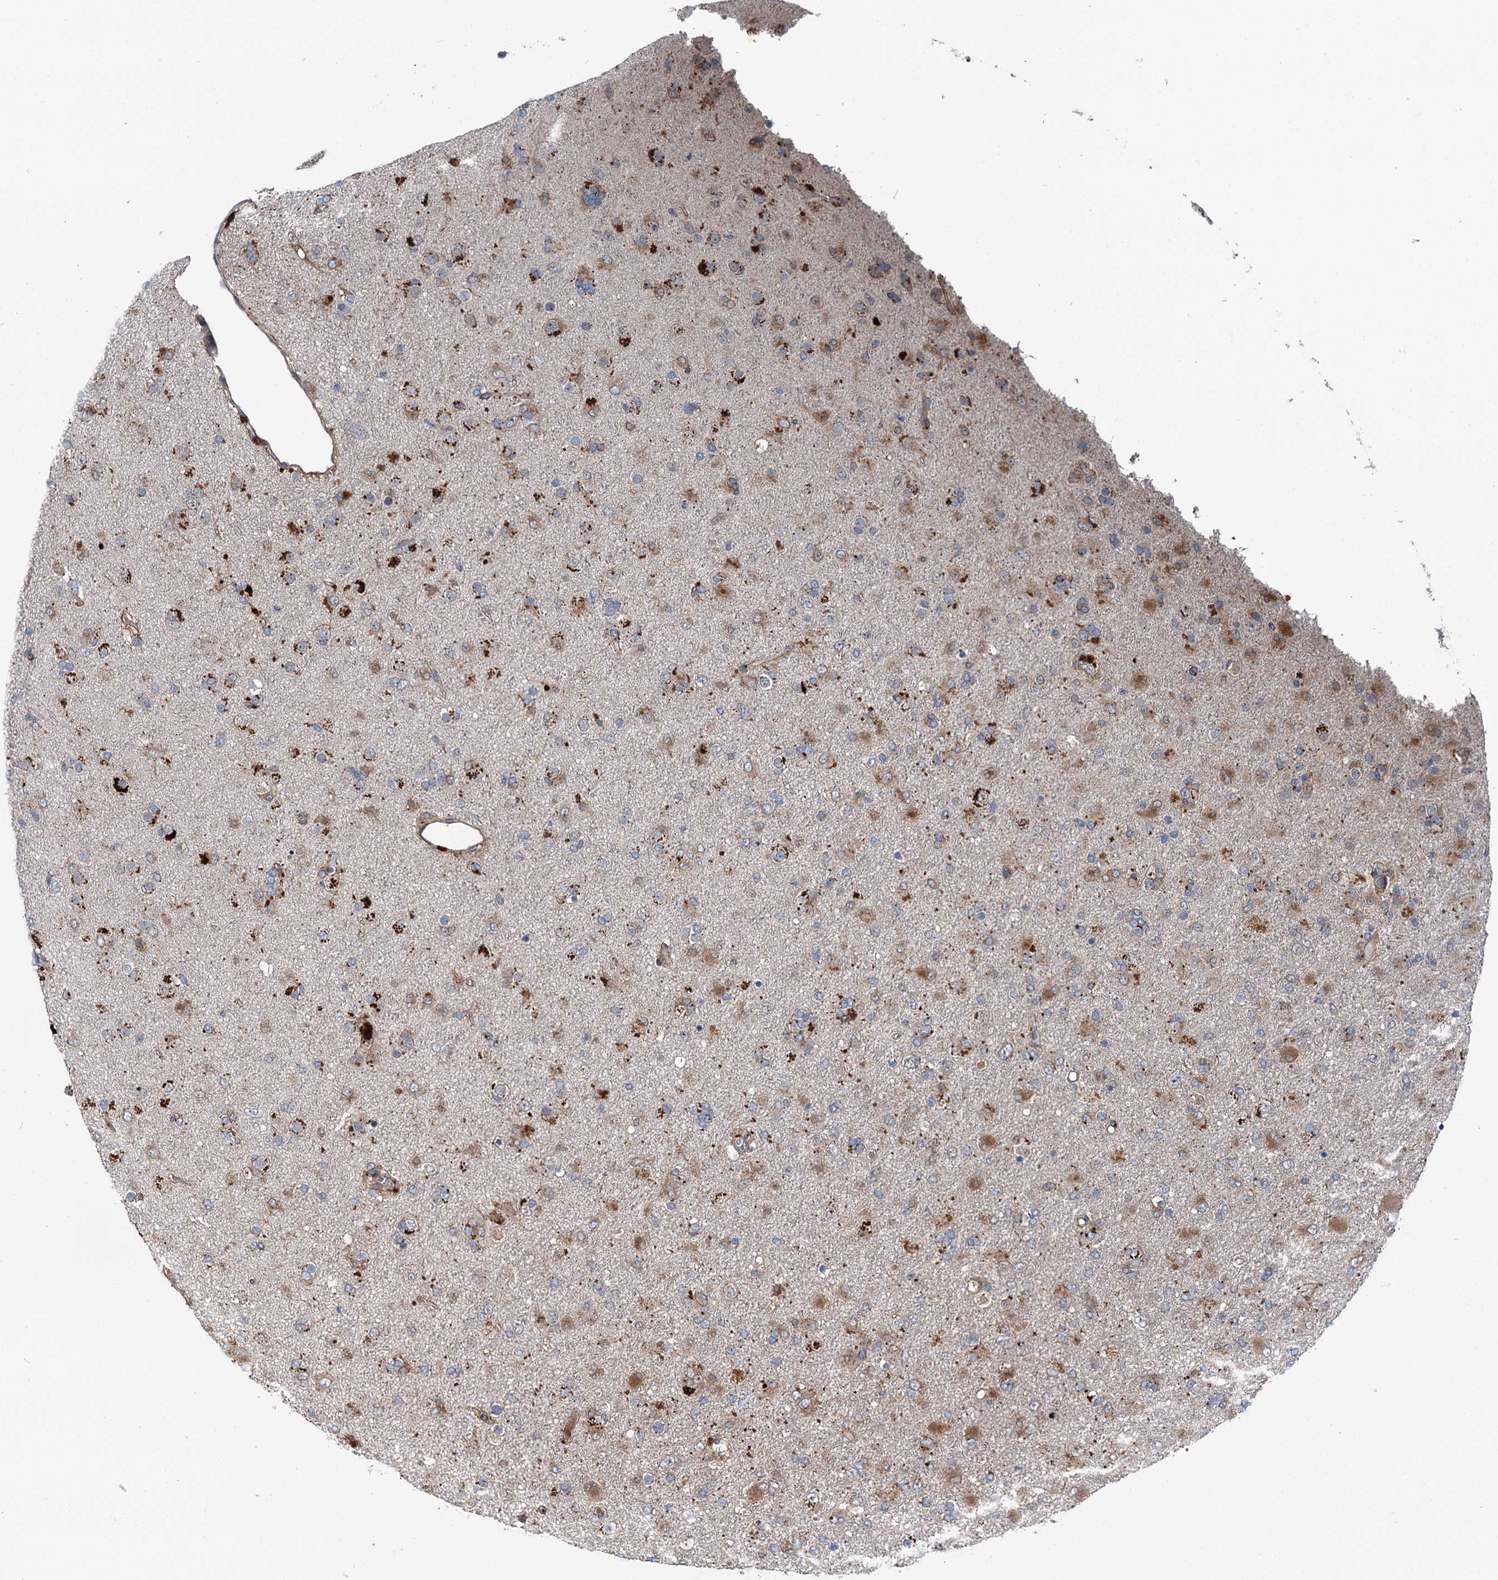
{"staining": {"intensity": "moderate", "quantity": "25%-75%", "location": "cytoplasmic/membranous"}, "tissue": "glioma", "cell_type": "Tumor cells", "image_type": "cancer", "snomed": [{"axis": "morphology", "description": "Glioma, malignant, Low grade"}, {"axis": "topography", "description": "Brain"}], "caption": "Protein analysis of glioma tissue exhibits moderate cytoplasmic/membranous staining in about 25%-75% of tumor cells.", "gene": "POLR1D", "patient": {"sex": "male", "age": 65}}